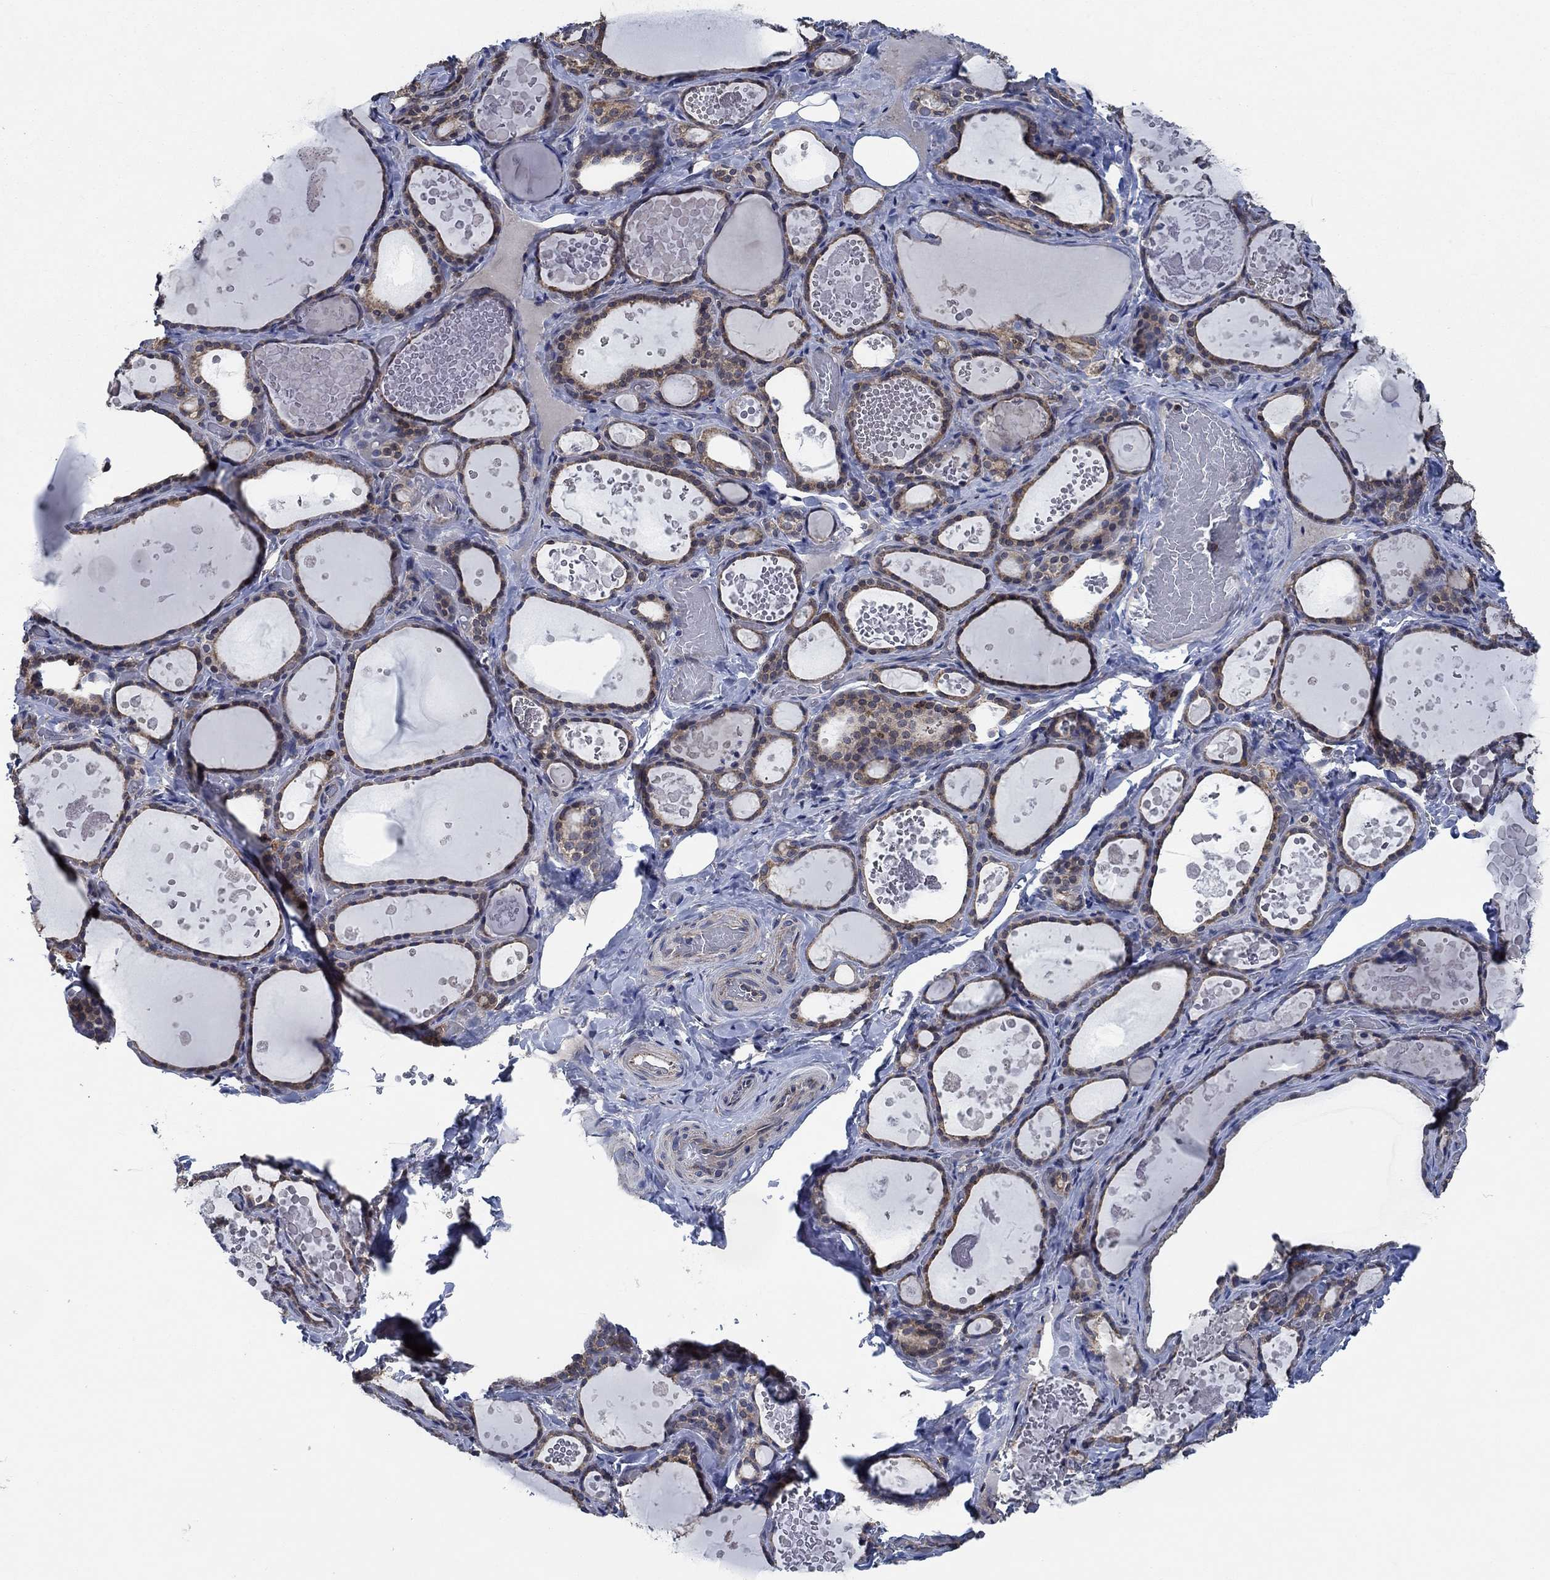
{"staining": {"intensity": "weak", "quantity": ">75%", "location": "cytoplasmic/membranous"}, "tissue": "thyroid gland", "cell_type": "Glandular cells", "image_type": "normal", "snomed": [{"axis": "morphology", "description": "Normal tissue, NOS"}, {"axis": "topography", "description": "Thyroid gland"}], "caption": "Immunohistochemical staining of benign thyroid gland displays weak cytoplasmic/membranous protein staining in approximately >75% of glandular cells.", "gene": "STXBP6", "patient": {"sex": "female", "age": 56}}